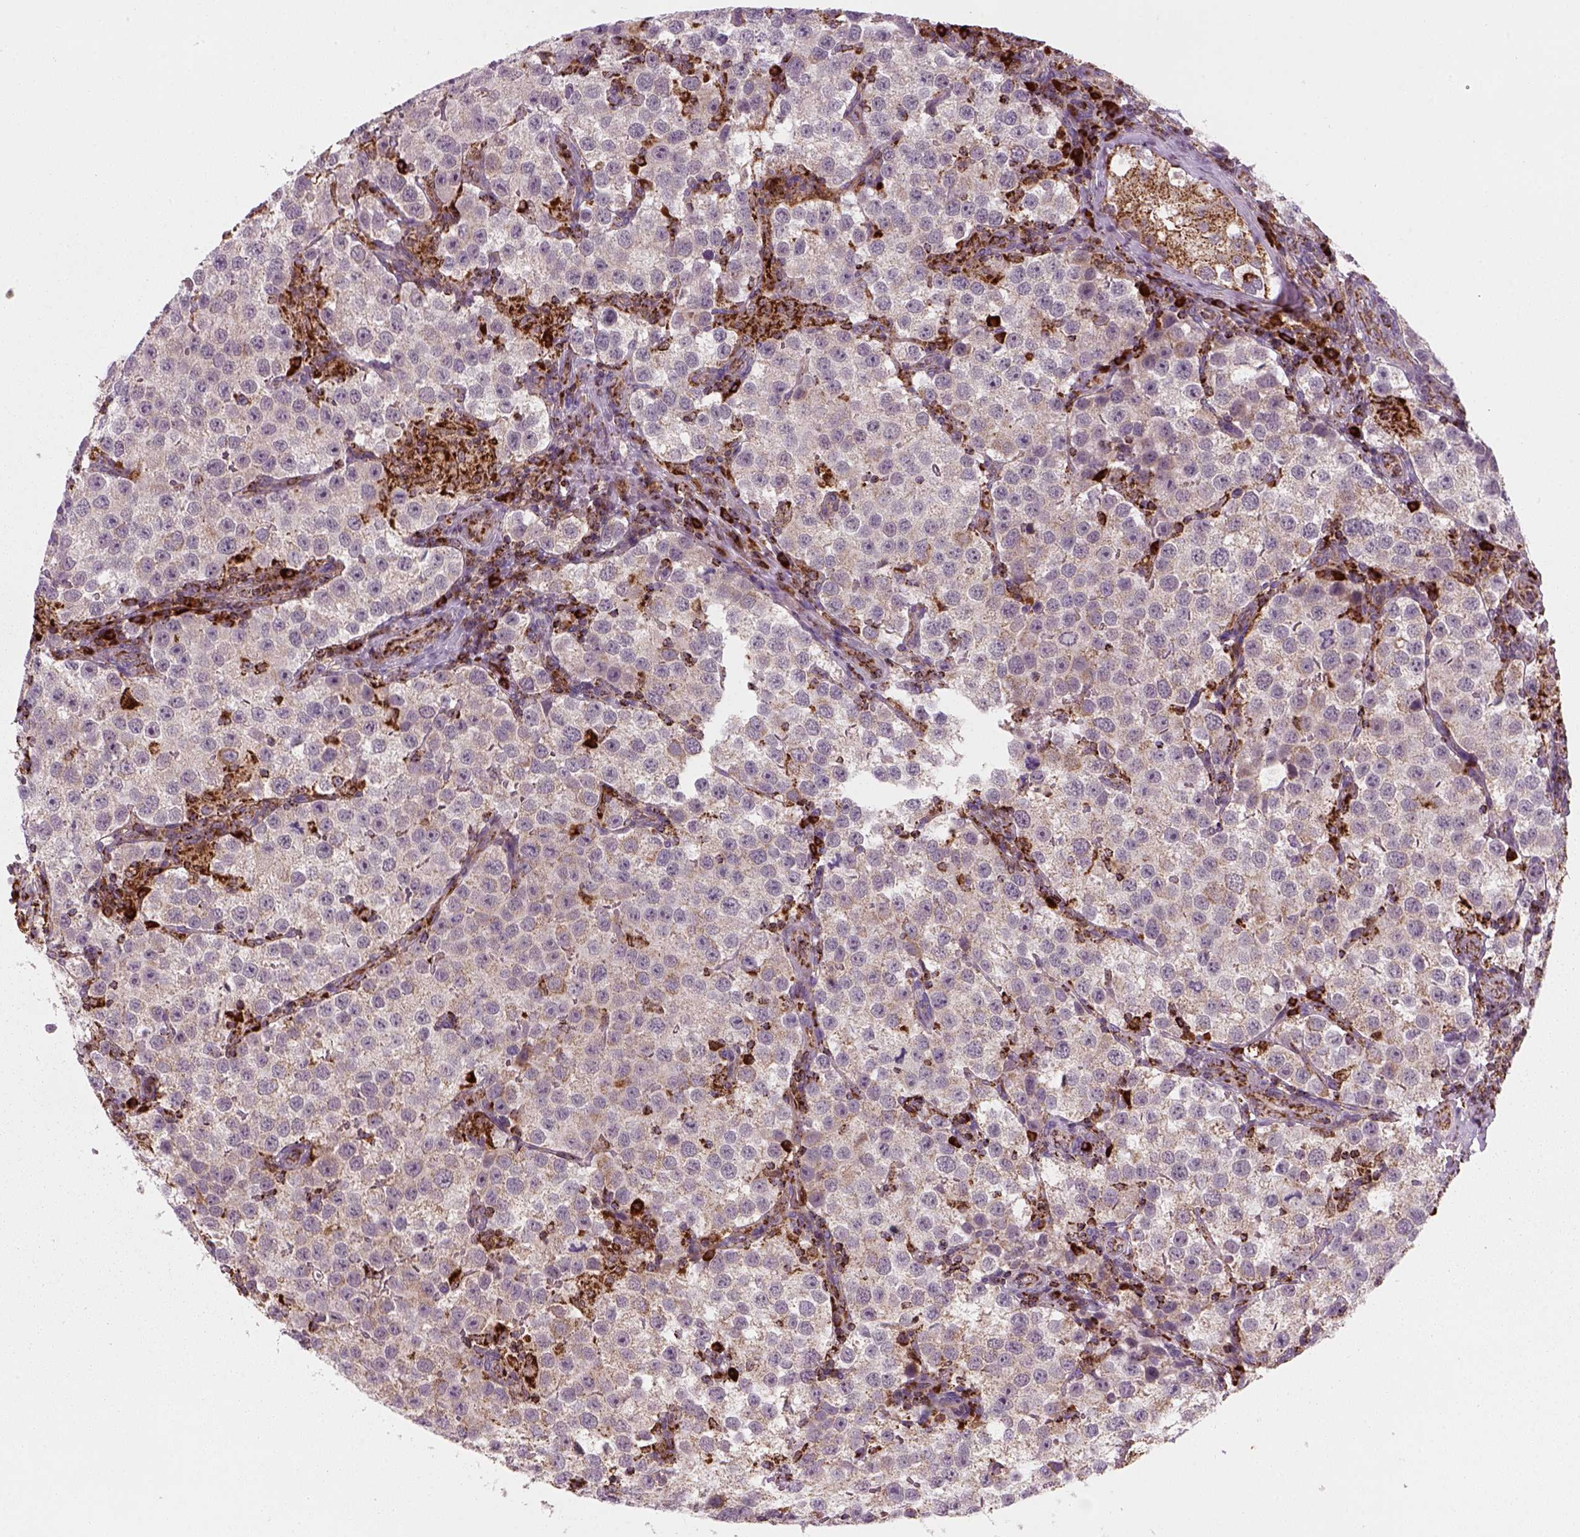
{"staining": {"intensity": "negative", "quantity": "none", "location": "none"}, "tissue": "testis cancer", "cell_type": "Tumor cells", "image_type": "cancer", "snomed": [{"axis": "morphology", "description": "Seminoma, NOS"}, {"axis": "topography", "description": "Testis"}], "caption": "IHC histopathology image of human testis seminoma stained for a protein (brown), which demonstrates no positivity in tumor cells. (DAB (3,3'-diaminobenzidine) immunohistochemistry with hematoxylin counter stain).", "gene": "NUDT16L1", "patient": {"sex": "male", "age": 37}}